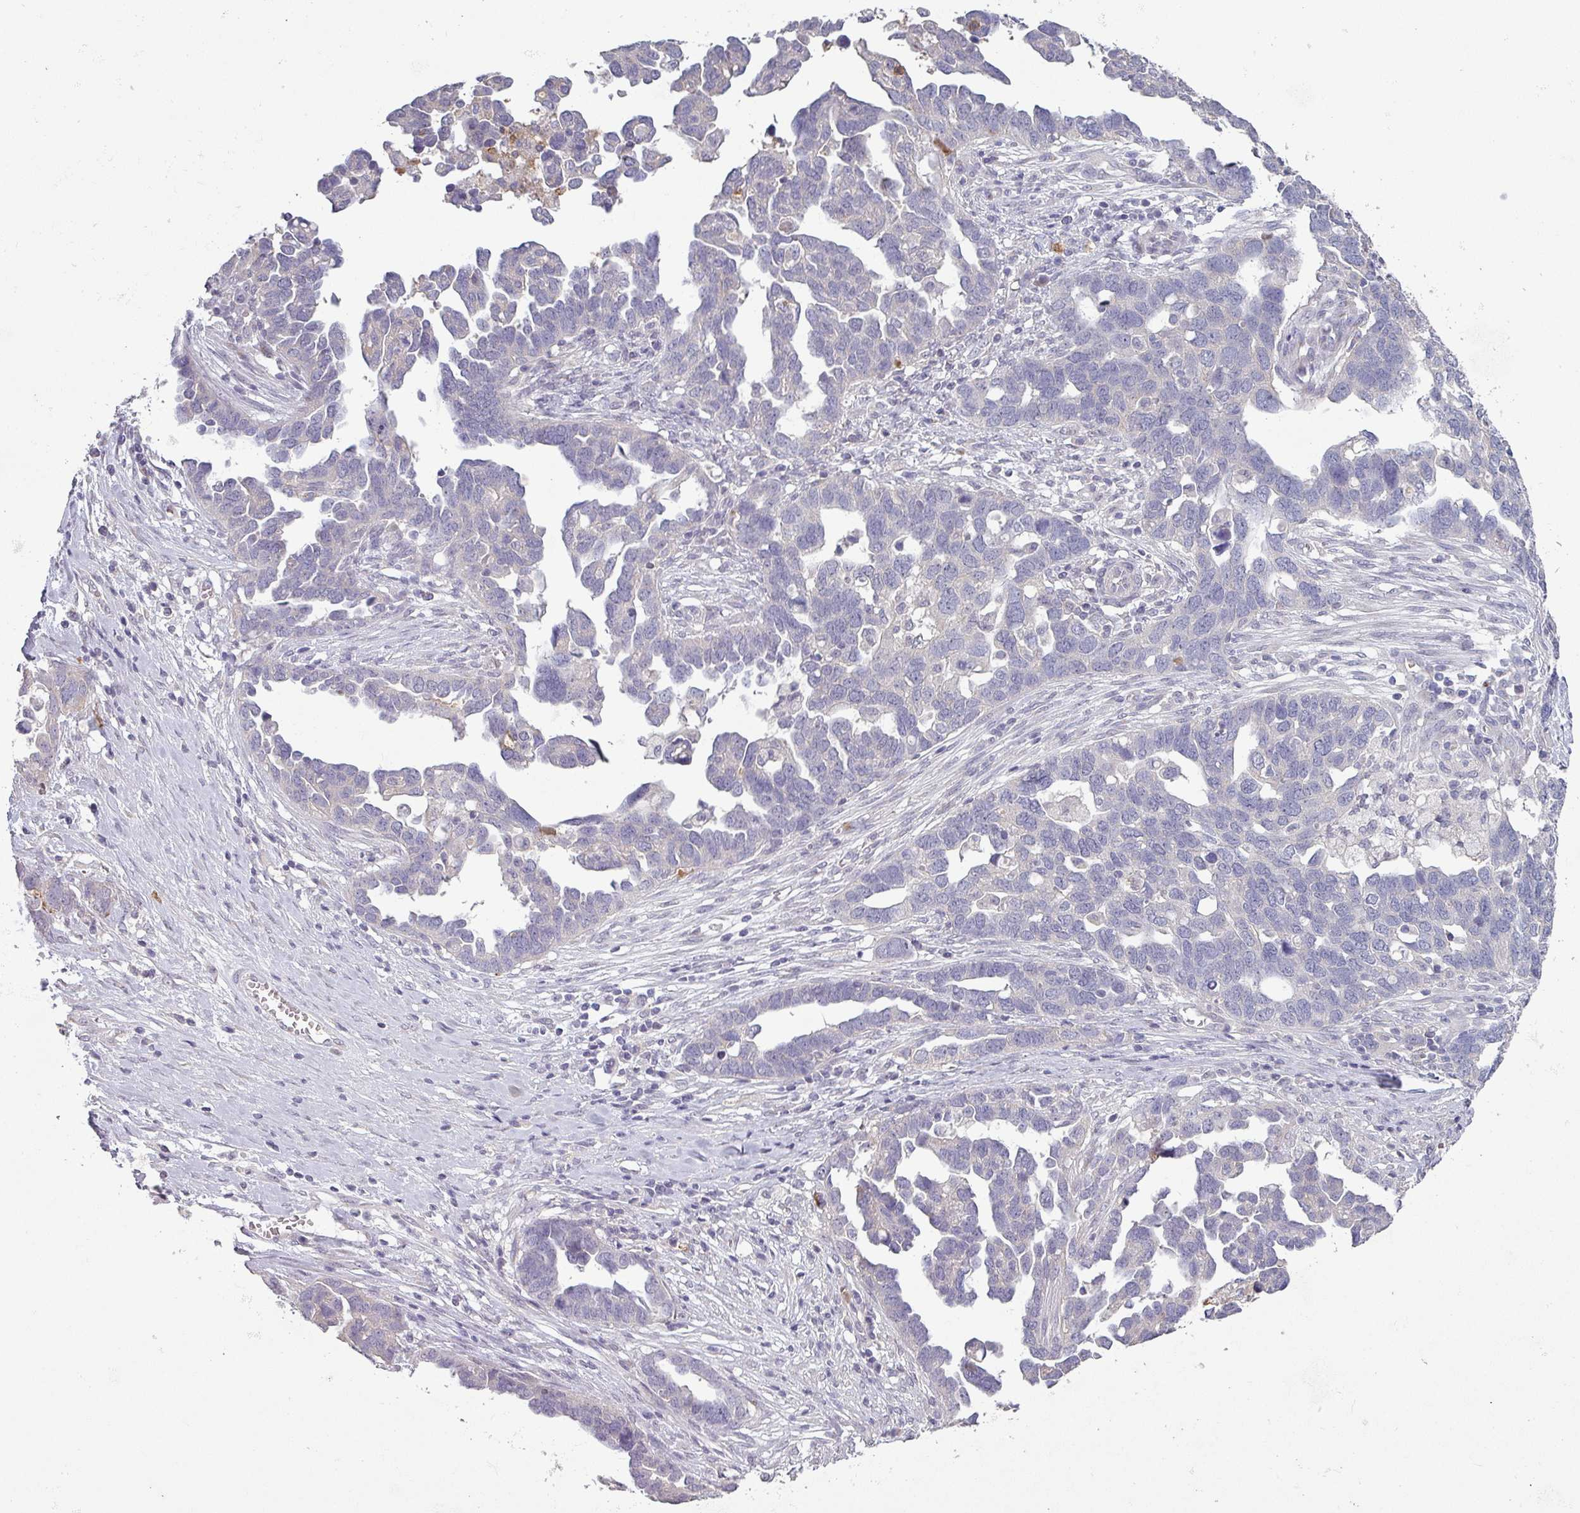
{"staining": {"intensity": "negative", "quantity": "none", "location": "none"}, "tissue": "ovarian cancer", "cell_type": "Tumor cells", "image_type": "cancer", "snomed": [{"axis": "morphology", "description": "Cystadenocarcinoma, serous, NOS"}, {"axis": "topography", "description": "Ovary"}], "caption": "Tumor cells show no significant protein staining in ovarian serous cystadenocarcinoma. (DAB immunohistochemistry (IHC), high magnification).", "gene": "MAGEC3", "patient": {"sex": "female", "age": 54}}